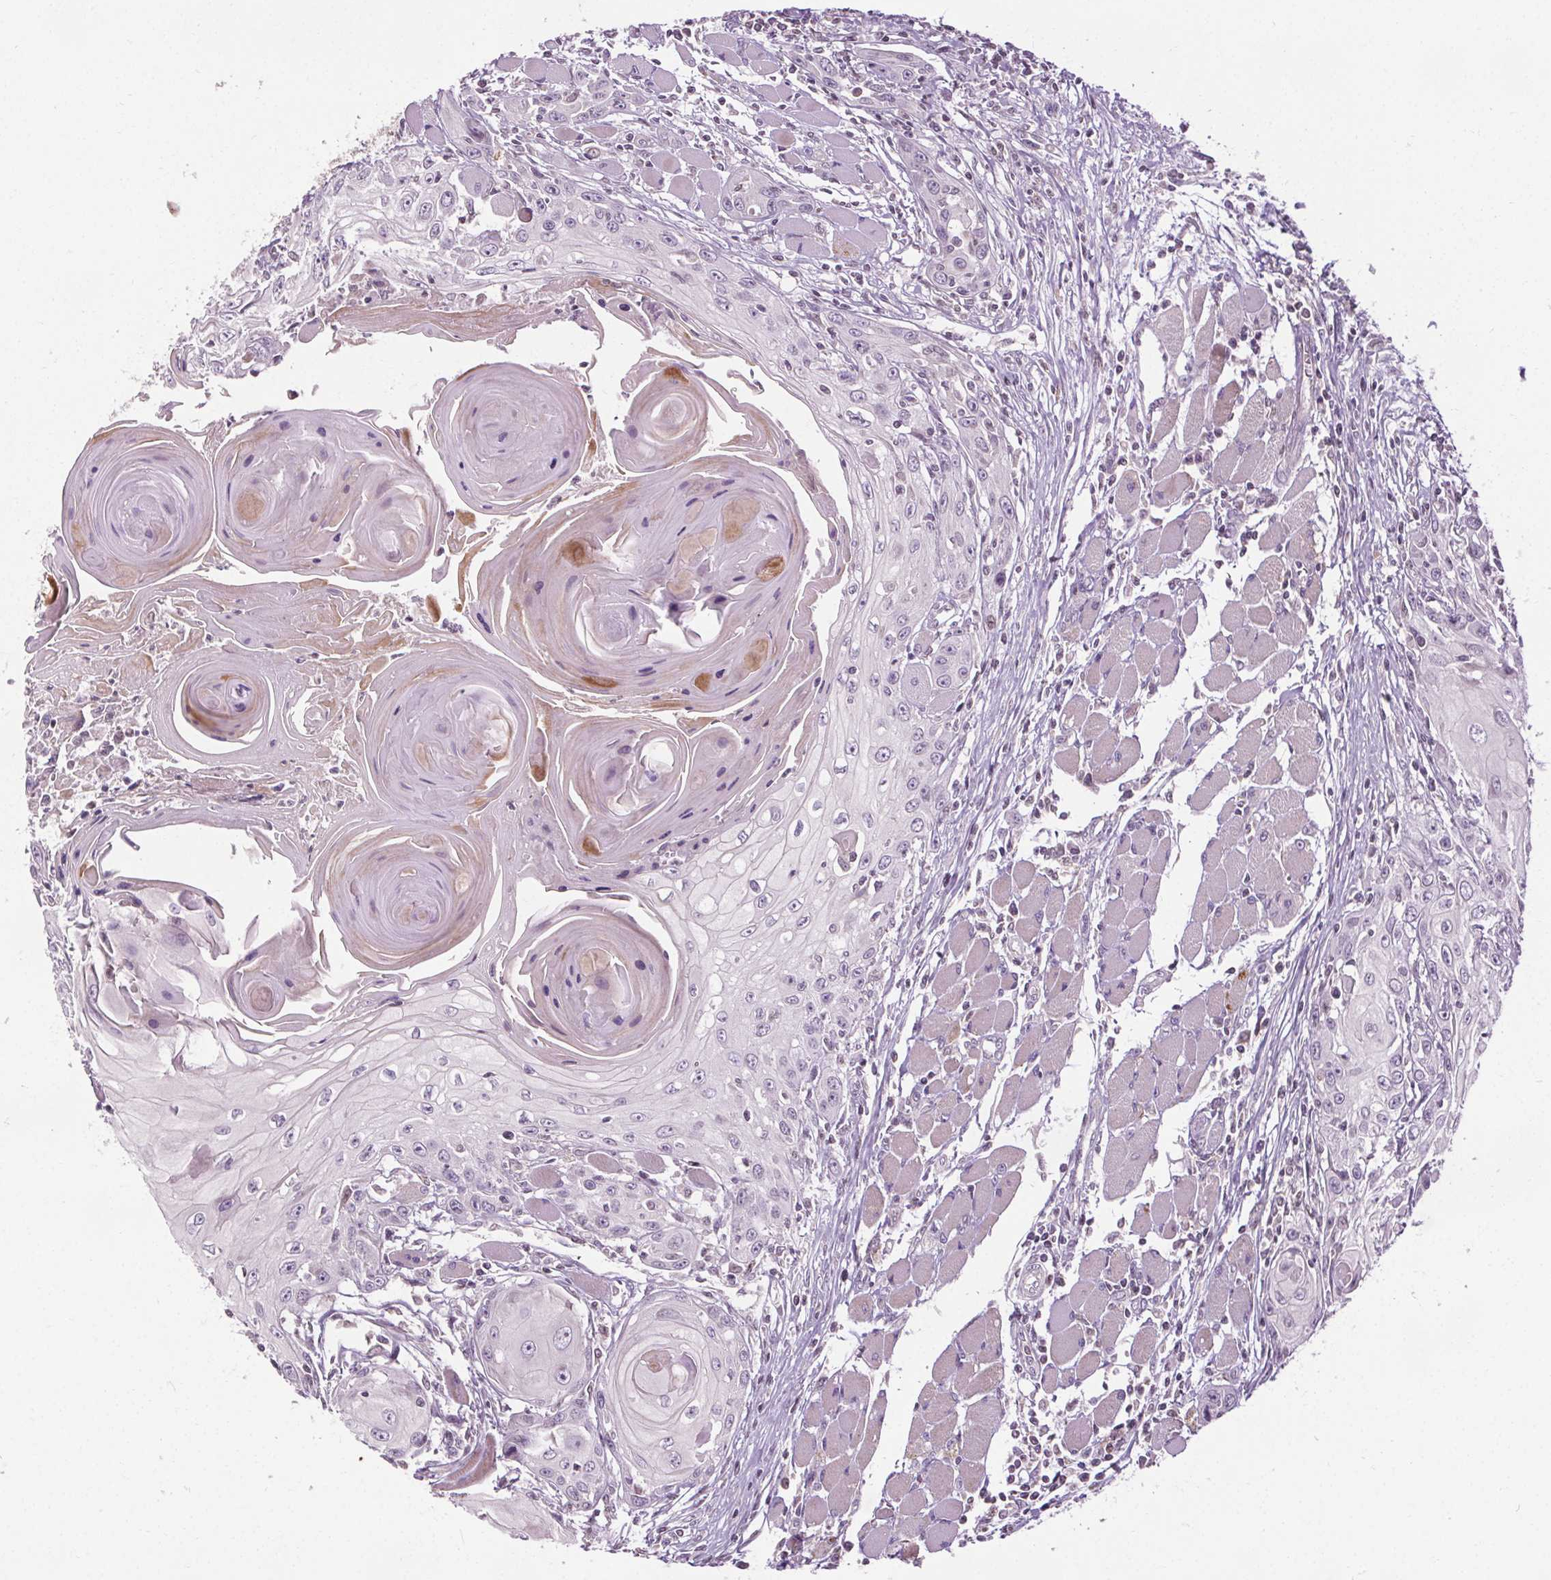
{"staining": {"intensity": "negative", "quantity": "none", "location": "none"}, "tissue": "head and neck cancer", "cell_type": "Tumor cells", "image_type": "cancer", "snomed": [{"axis": "morphology", "description": "Squamous cell carcinoma, NOS"}, {"axis": "topography", "description": "Head-Neck"}], "caption": "Tumor cells are negative for protein expression in human head and neck cancer.", "gene": "LFNG", "patient": {"sex": "female", "age": 80}}